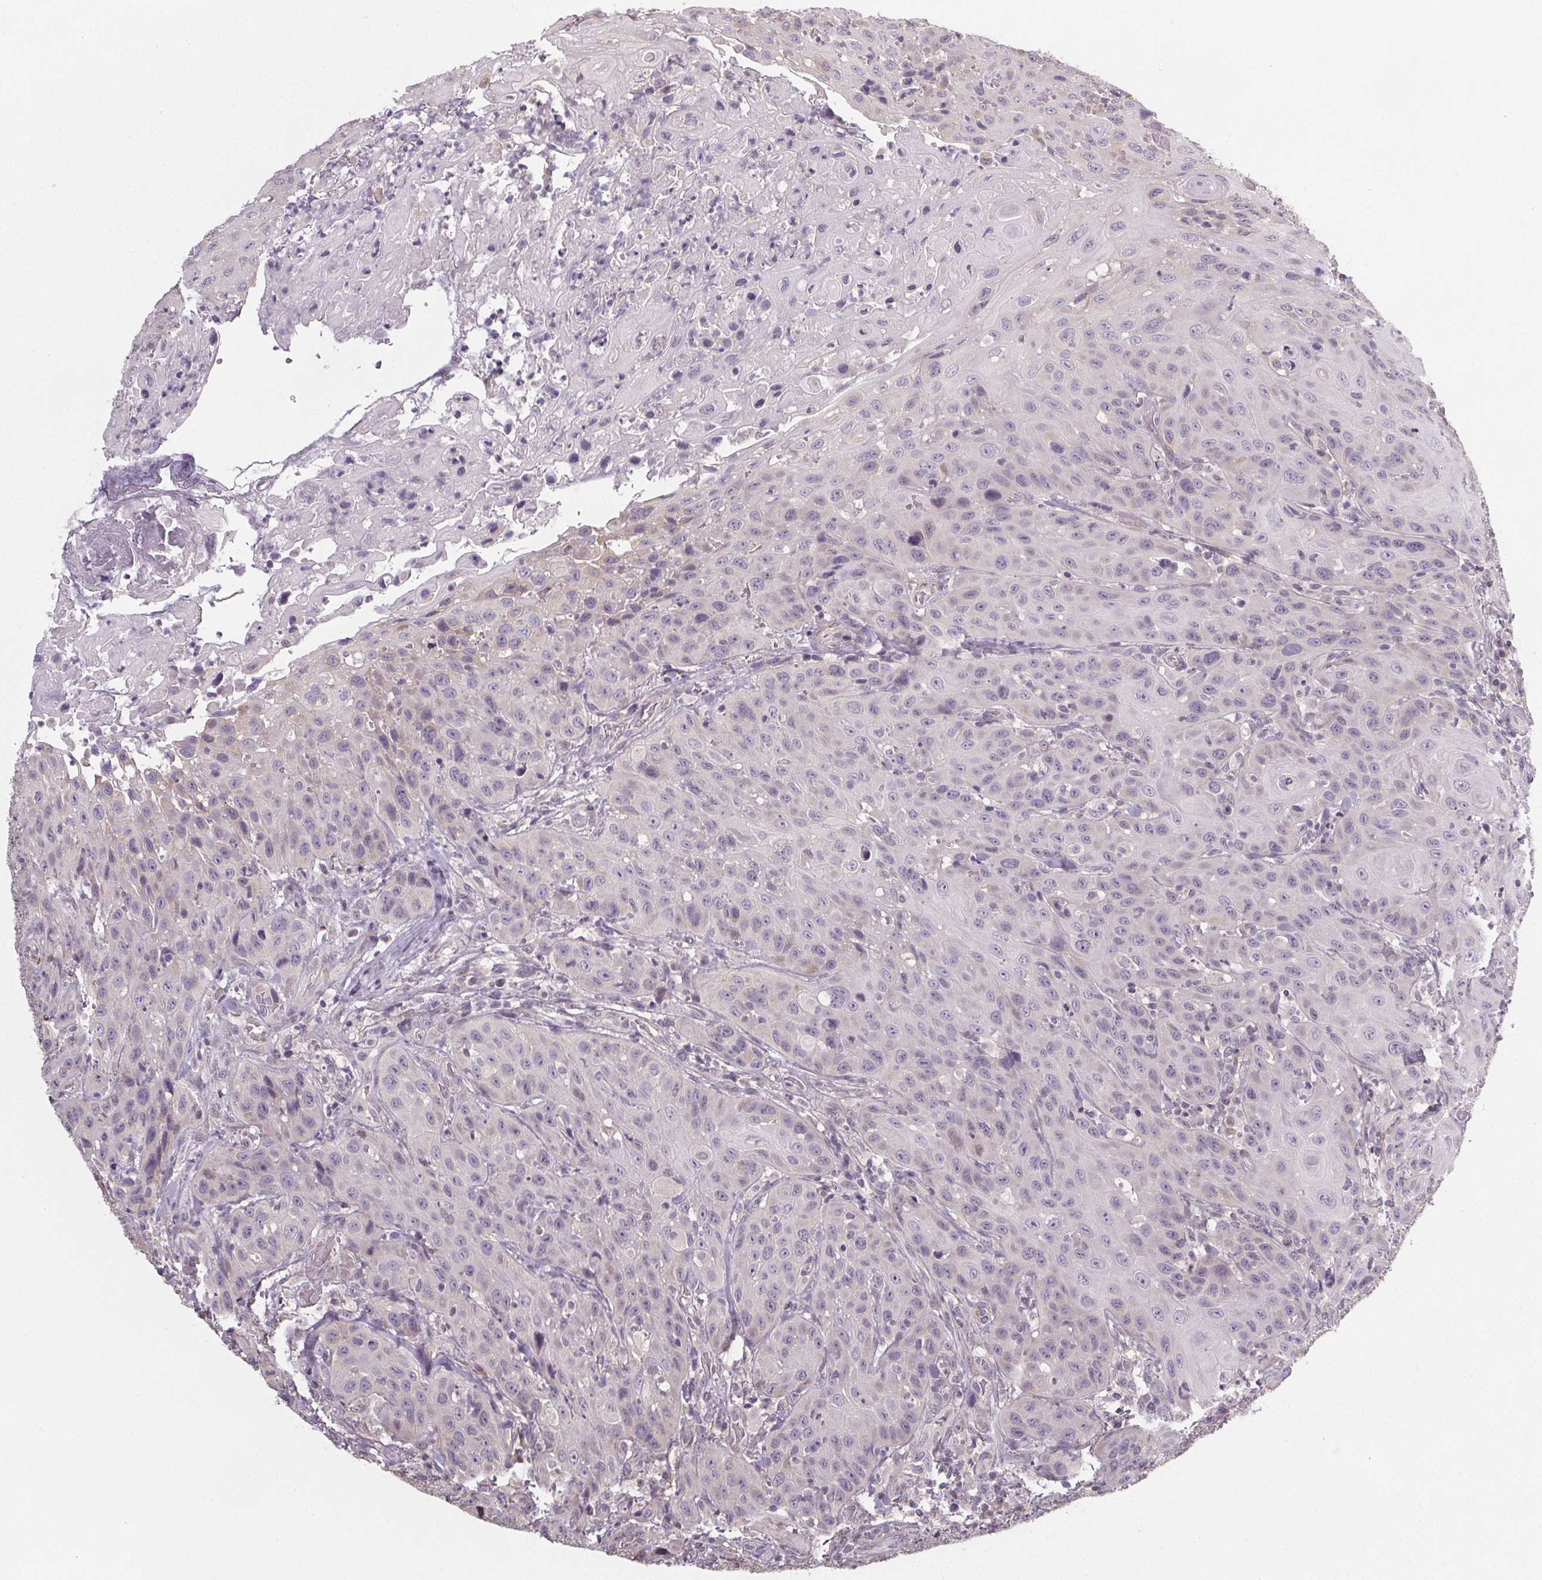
{"staining": {"intensity": "negative", "quantity": "none", "location": "none"}, "tissue": "head and neck cancer", "cell_type": "Tumor cells", "image_type": "cancer", "snomed": [{"axis": "morphology", "description": "Normal tissue, NOS"}, {"axis": "morphology", "description": "Squamous cell carcinoma, NOS"}, {"axis": "topography", "description": "Oral tissue"}, {"axis": "topography", "description": "Tounge, NOS"}, {"axis": "topography", "description": "Head-Neck"}], "caption": "There is no significant positivity in tumor cells of head and neck cancer.", "gene": "SLC26A2", "patient": {"sex": "male", "age": 62}}